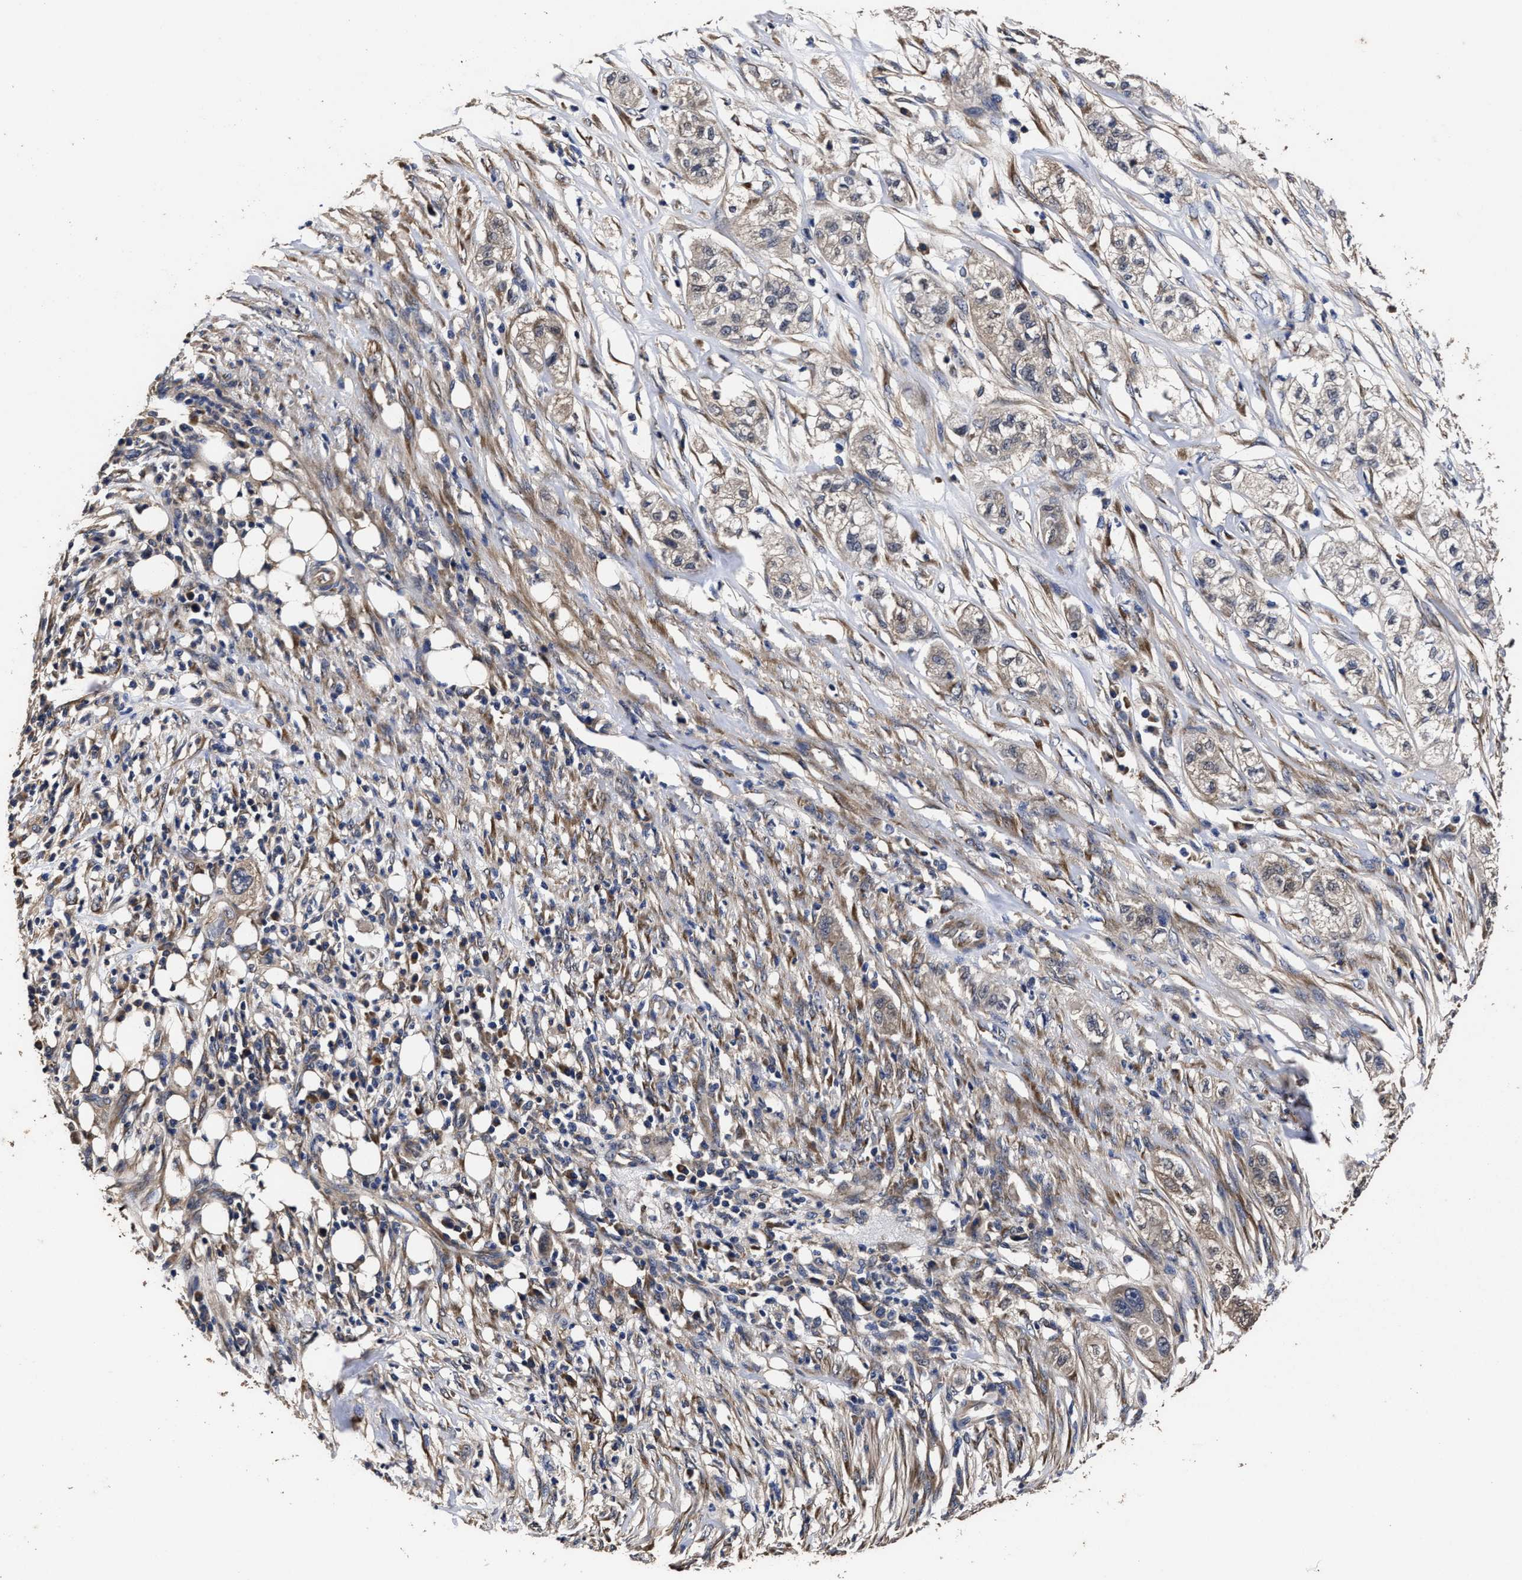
{"staining": {"intensity": "weak", "quantity": ">75%", "location": "cytoplasmic/membranous"}, "tissue": "pancreatic cancer", "cell_type": "Tumor cells", "image_type": "cancer", "snomed": [{"axis": "morphology", "description": "Adenocarcinoma, NOS"}, {"axis": "topography", "description": "Pancreas"}], "caption": "Tumor cells exhibit weak cytoplasmic/membranous expression in about >75% of cells in adenocarcinoma (pancreatic).", "gene": "AVEN", "patient": {"sex": "female", "age": 78}}